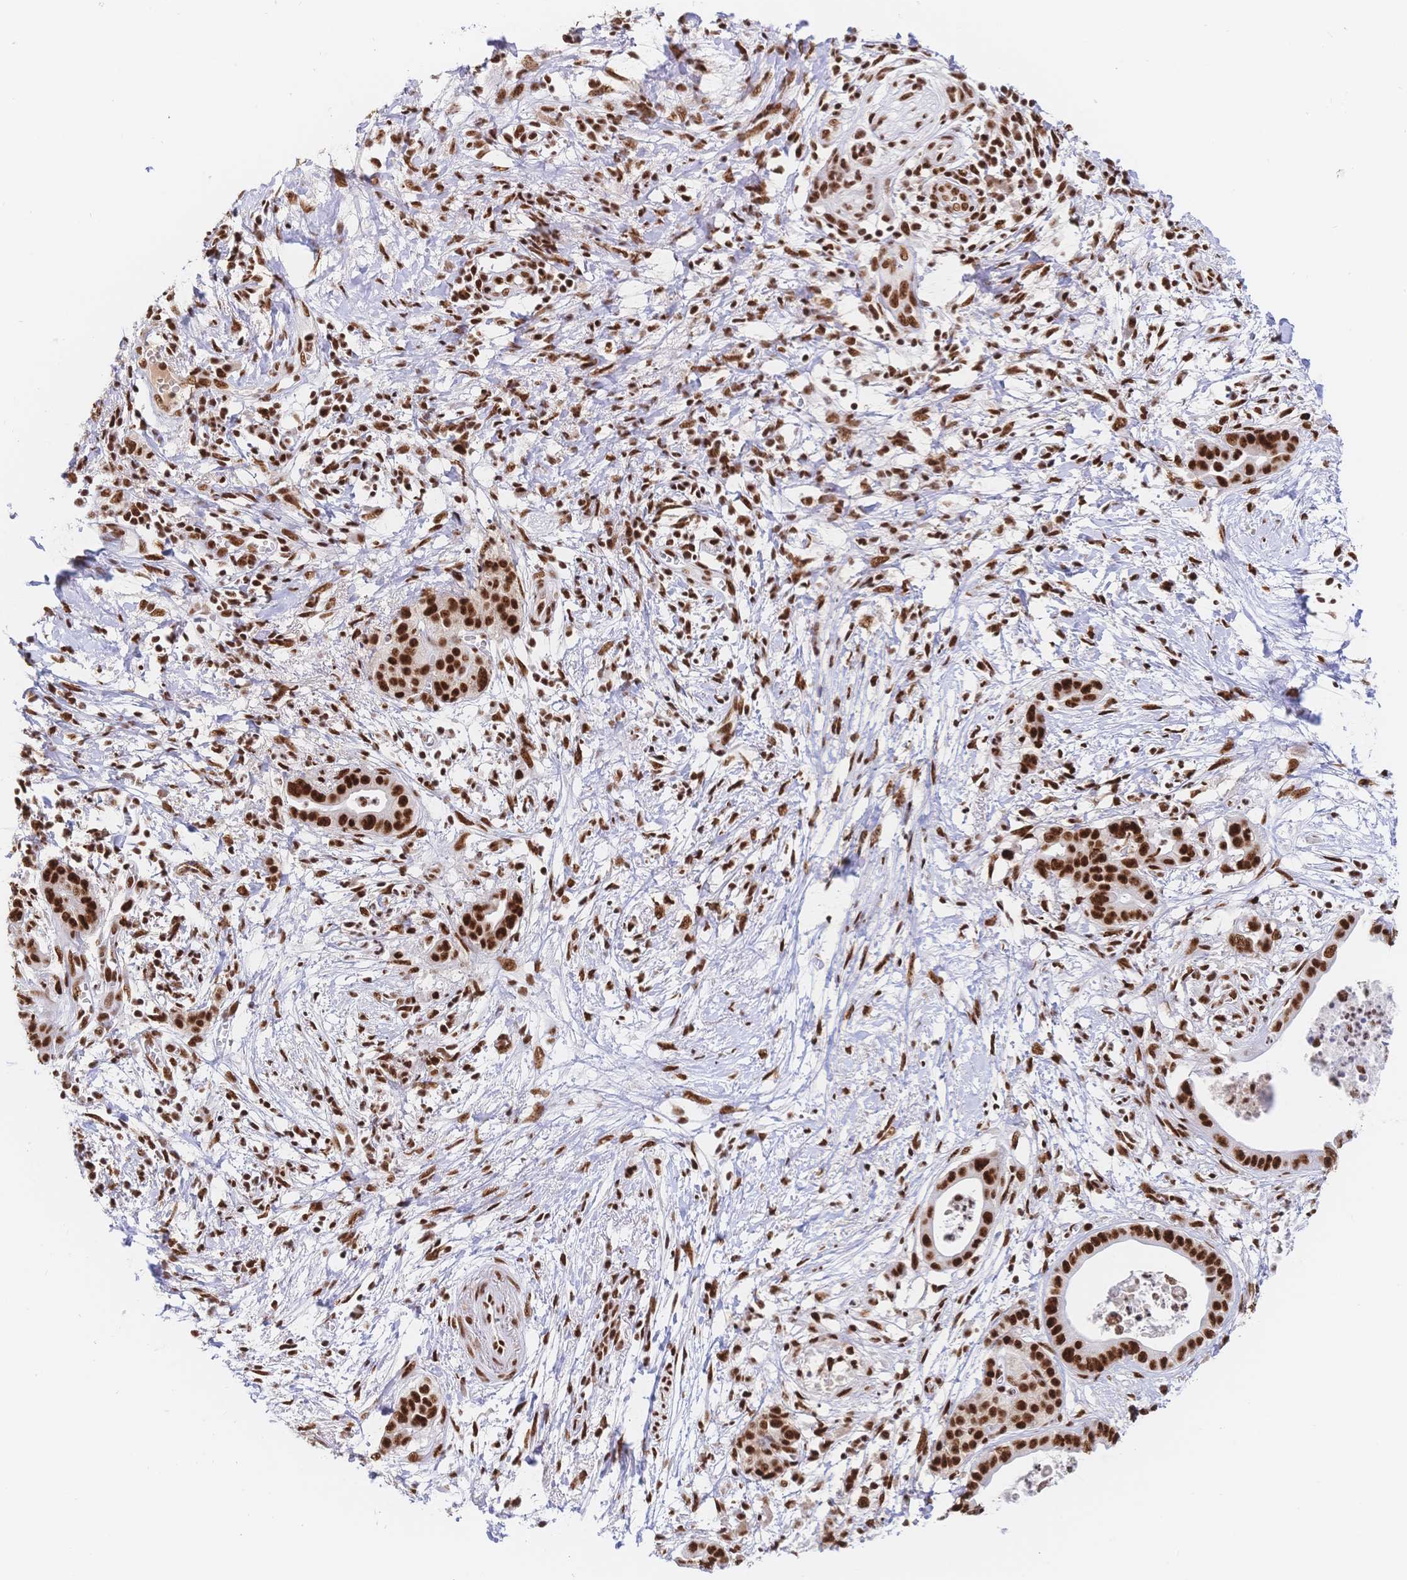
{"staining": {"intensity": "strong", "quantity": ">75%", "location": "nuclear"}, "tissue": "pancreatic cancer", "cell_type": "Tumor cells", "image_type": "cancer", "snomed": [{"axis": "morphology", "description": "Adenocarcinoma, NOS"}, {"axis": "topography", "description": "Pancreas"}], "caption": "This photomicrograph displays pancreatic adenocarcinoma stained with immunohistochemistry to label a protein in brown. The nuclear of tumor cells show strong positivity for the protein. Nuclei are counter-stained blue.", "gene": "SRSF1", "patient": {"sex": "male", "age": 61}}